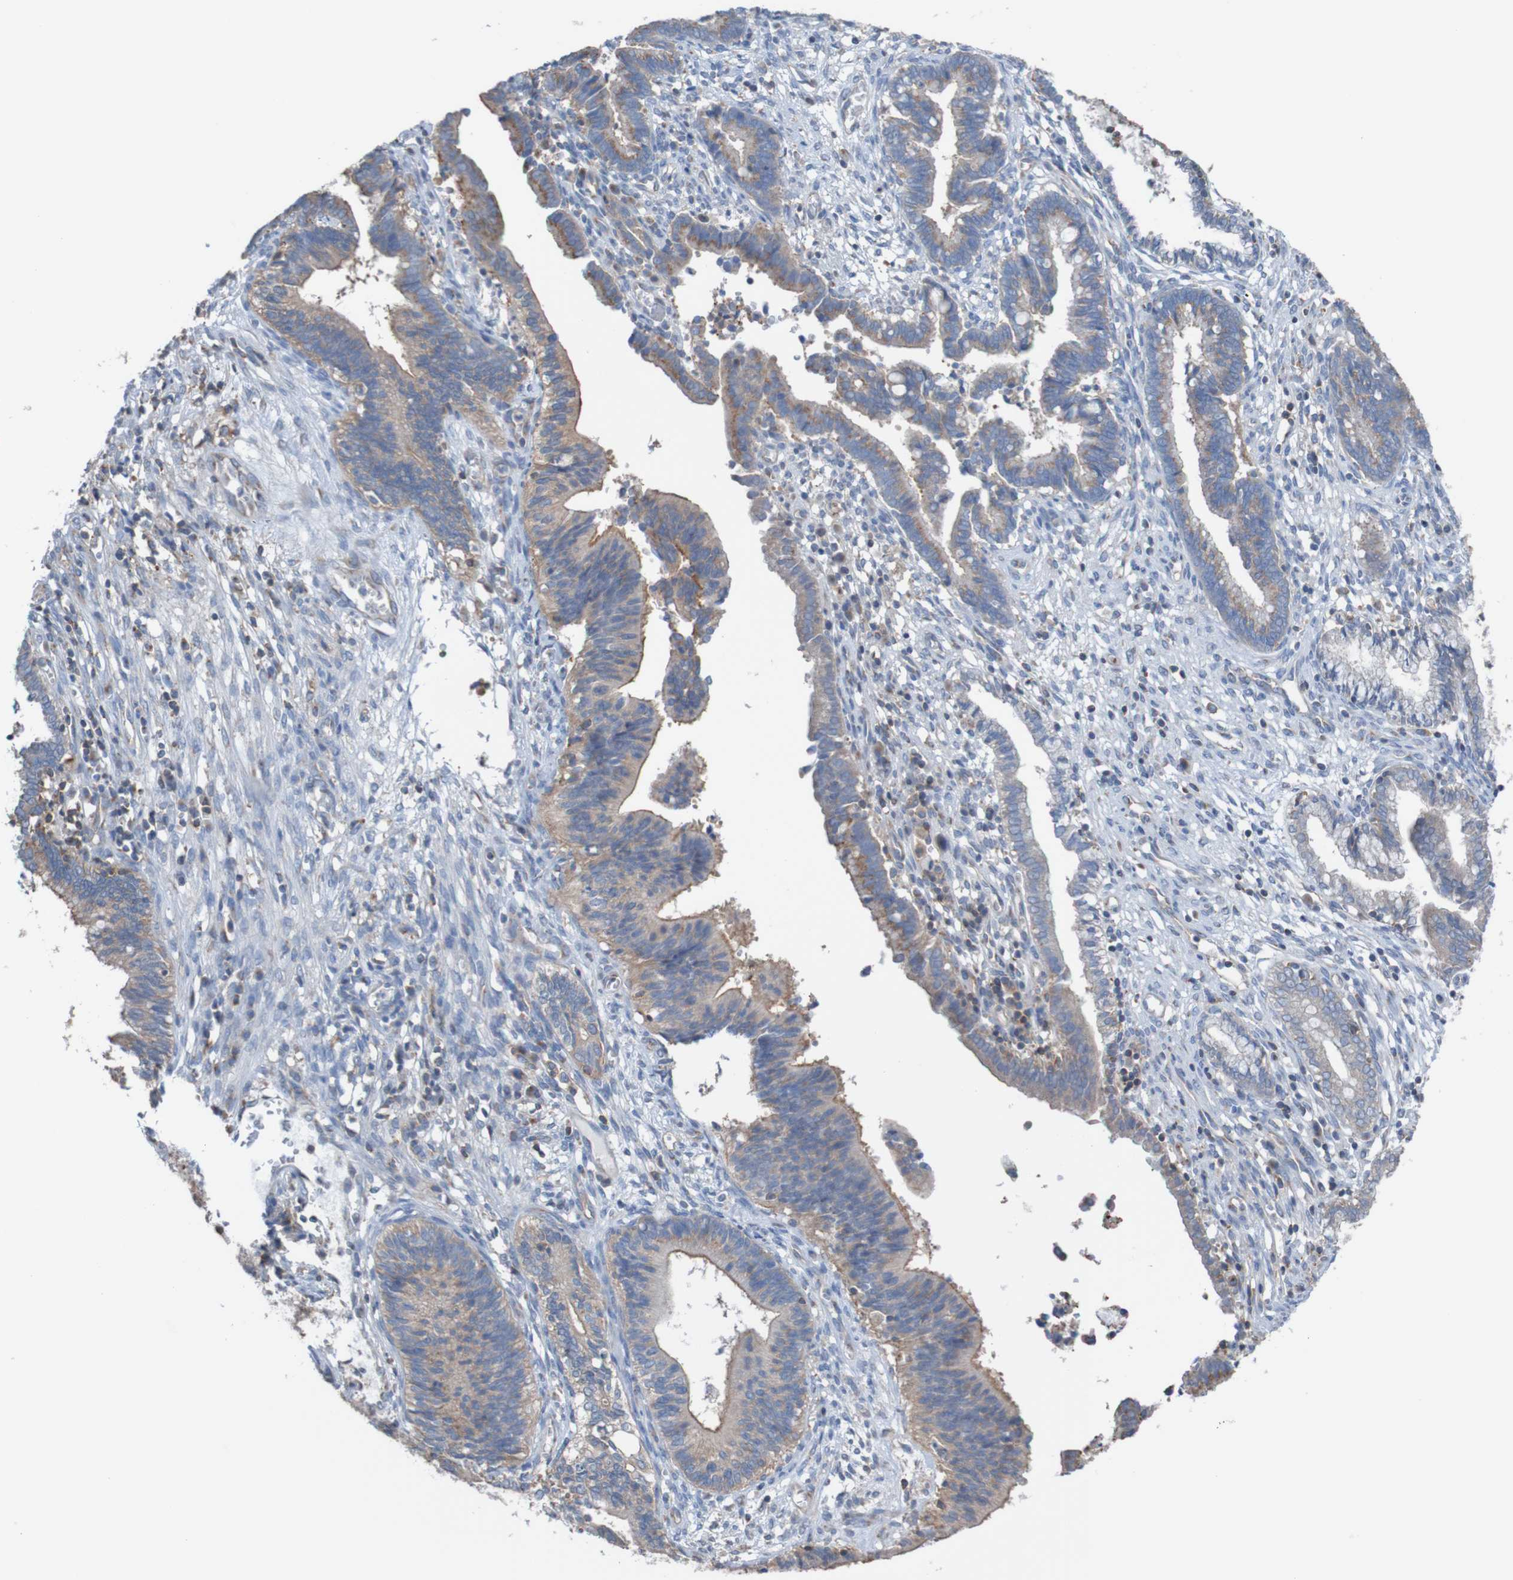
{"staining": {"intensity": "moderate", "quantity": ">75%", "location": "cytoplasmic/membranous"}, "tissue": "cervical cancer", "cell_type": "Tumor cells", "image_type": "cancer", "snomed": [{"axis": "morphology", "description": "Adenocarcinoma, NOS"}, {"axis": "topography", "description": "Cervix"}], "caption": "Cervical cancer stained with DAB immunohistochemistry (IHC) reveals medium levels of moderate cytoplasmic/membranous staining in about >75% of tumor cells. (DAB = brown stain, brightfield microscopy at high magnification).", "gene": "MINAR1", "patient": {"sex": "female", "age": 44}}